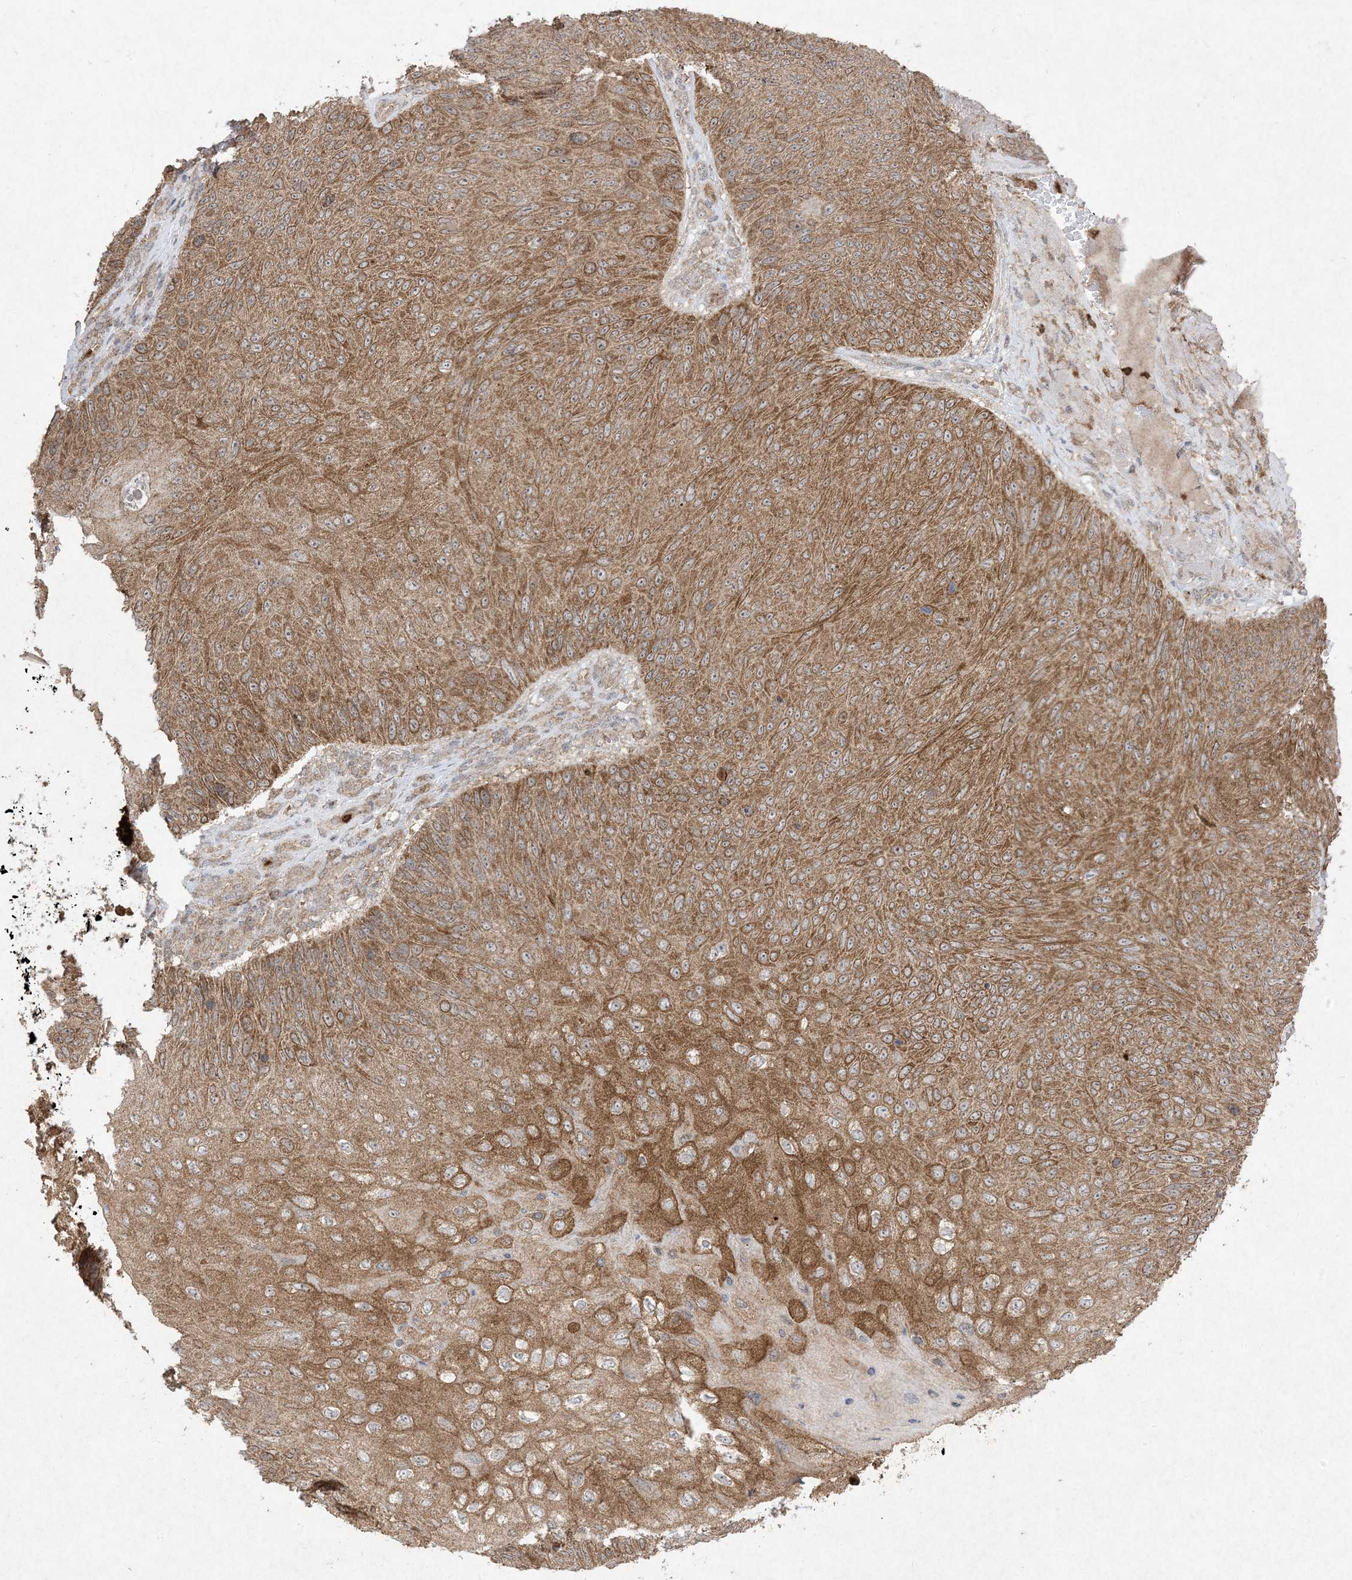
{"staining": {"intensity": "moderate", "quantity": ">75%", "location": "cytoplasmic/membranous"}, "tissue": "skin cancer", "cell_type": "Tumor cells", "image_type": "cancer", "snomed": [{"axis": "morphology", "description": "Squamous cell carcinoma, NOS"}, {"axis": "topography", "description": "Skin"}], "caption": "Moderate cytoplasmic/membranous protein expression is seen in about >75% of tumor cells in squamous cell carcinoma (skin).", "gene": "UBE2C", "patient": {"sex": "female", "age": 88}}